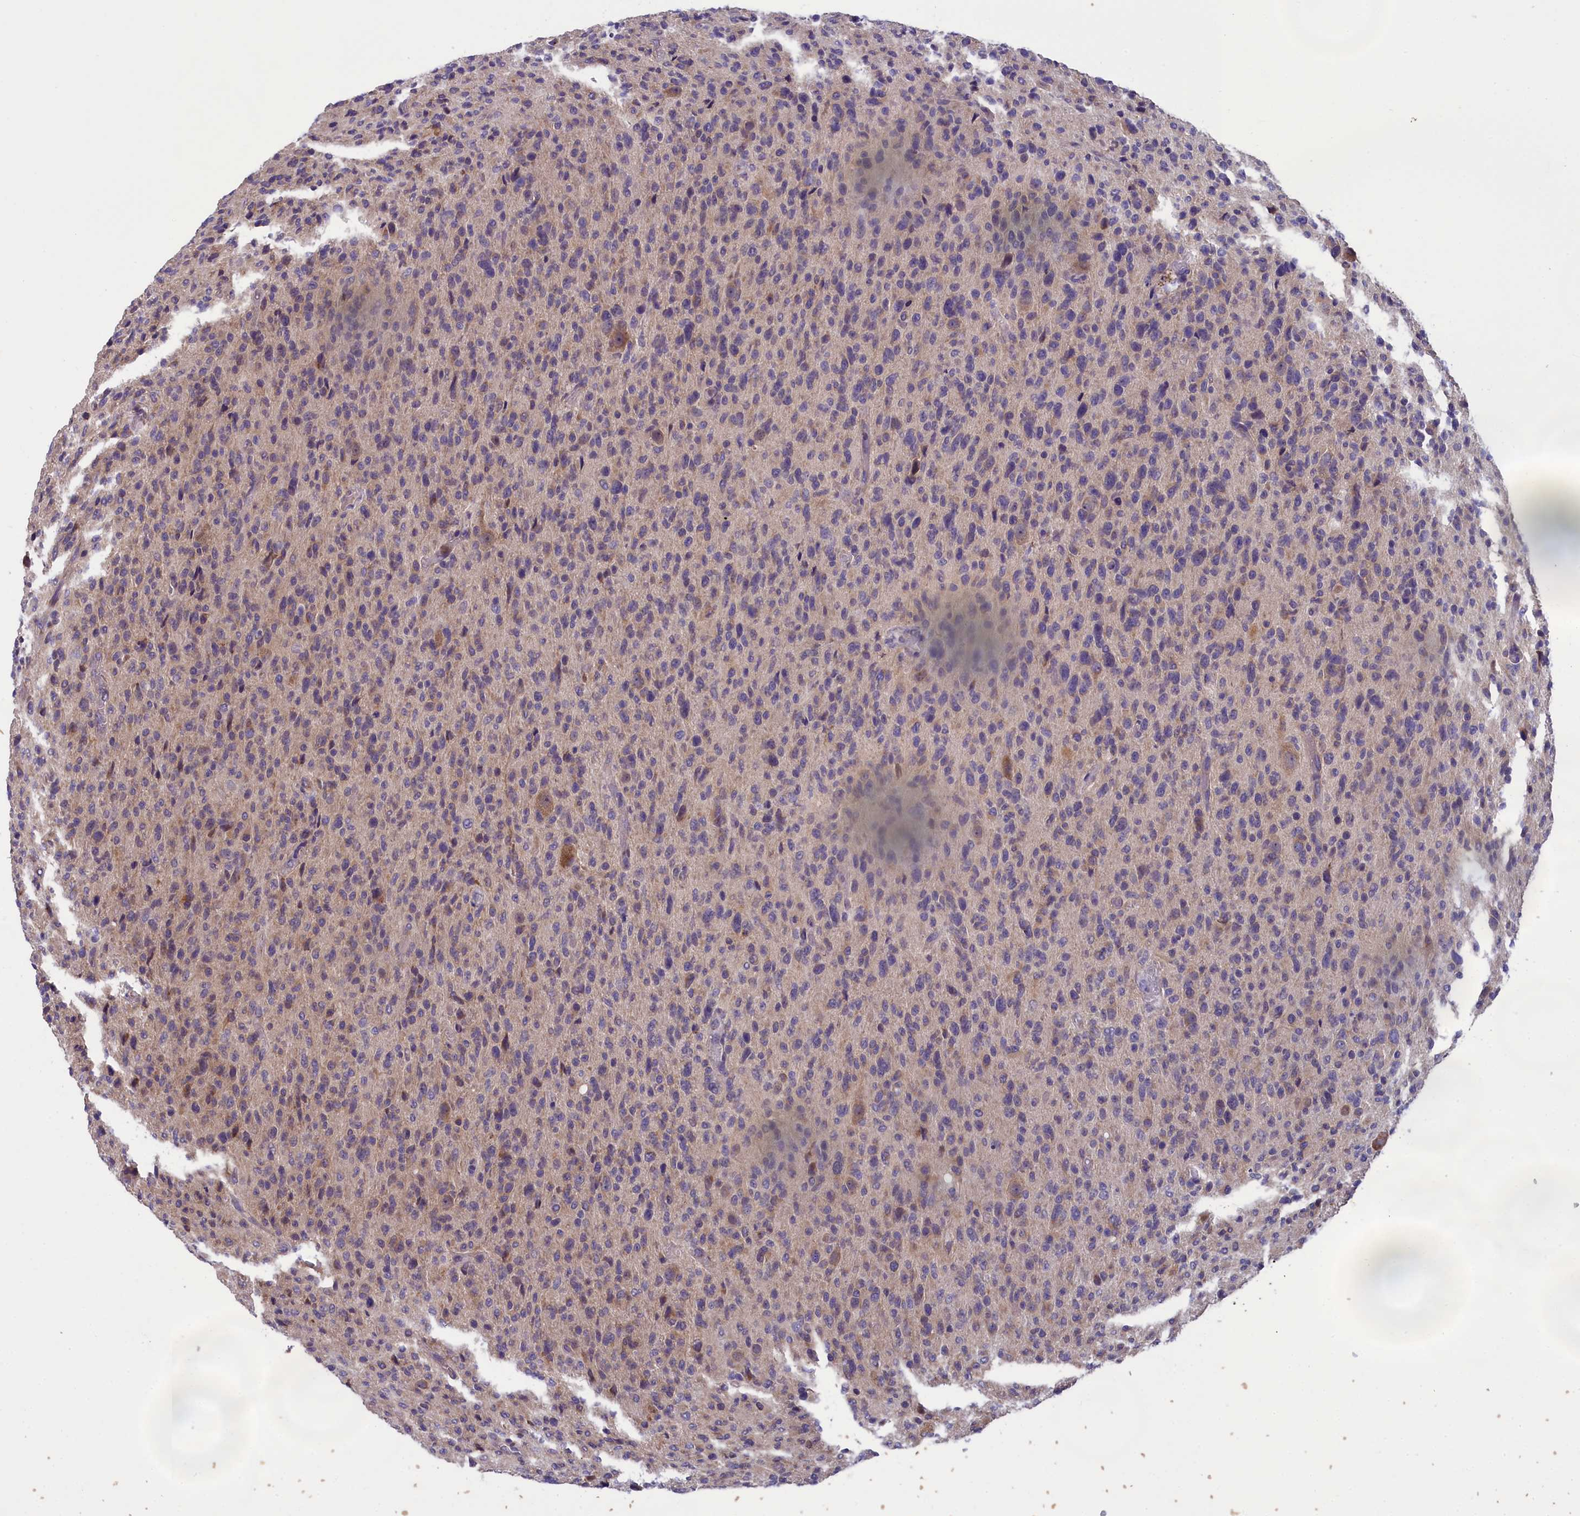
{"staining": {"intensity": "weak", "quantity": "<25%", "location": "cytoplasmic/membranous"}, "tissue": "glioma", "cell_type": "Tumor cells", "image_type": "cancer", "snomed": [{"axis": "morphology", "description": "Glioma, malignant, High grade"}, {"axis": "topography", "description": "Brain"}], "caption": "Protein analysis of malignant glioma (high-grade) displays no significant positivity in tumor cells.", "gene": "ABCC8", "patient": {"sex": "female", "age": 57}}